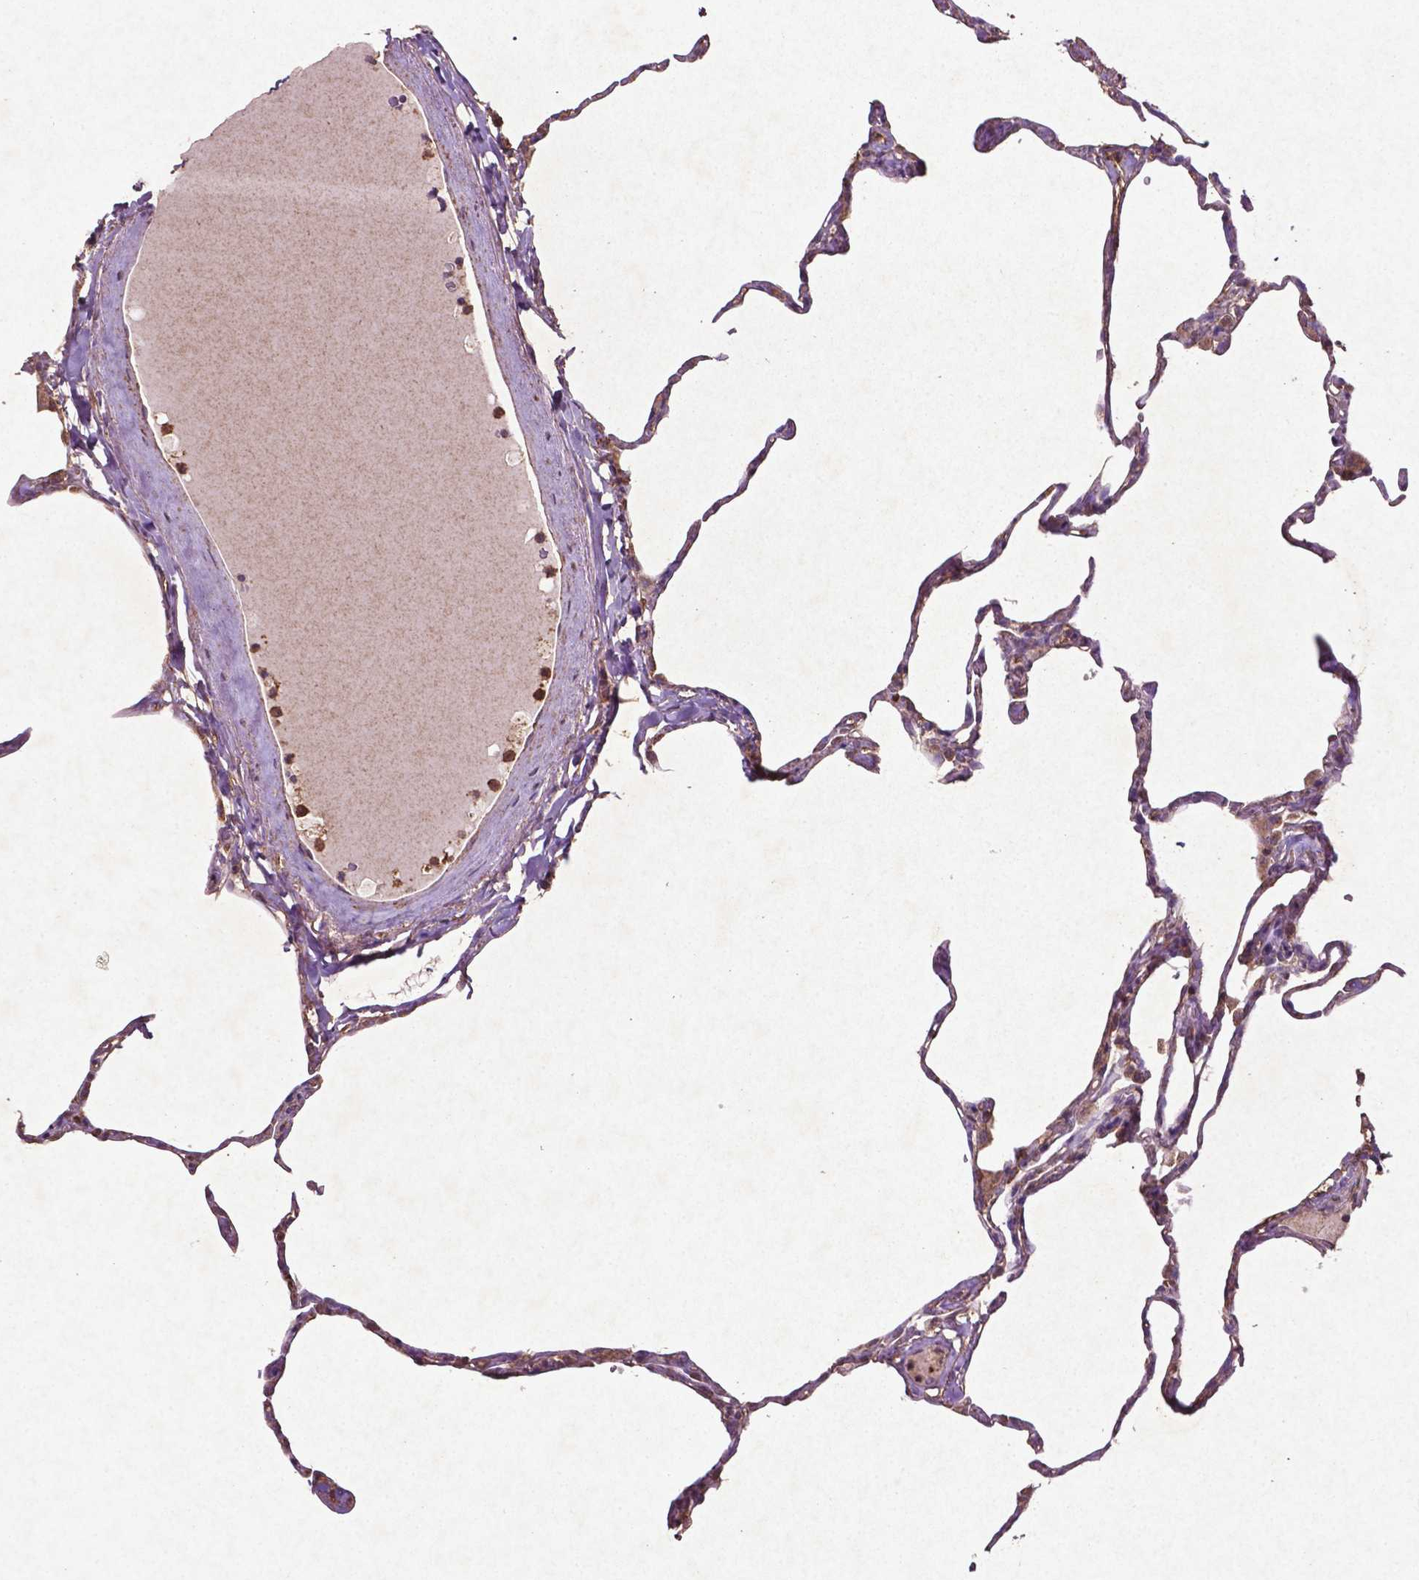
{"staining": {"intensity": "weak", "quantity": "25%-75%", "location": "cytoplasmic/membranous"}, "tissue": "lung", "cell_type": "Alveolar cells", "image_type": "normal", "snomed": [{"axis": "morphology", "description": "Normal tissue, NOS"}, {"axis": "topography", "description": "Lung"}], "caption": "Benign lung exhibits weak cytoplasmic/membranous expression in about 25%-75% of alveolar cells.", "gene": "MTOR", "patient": {"sex": "male", "age": 65}}